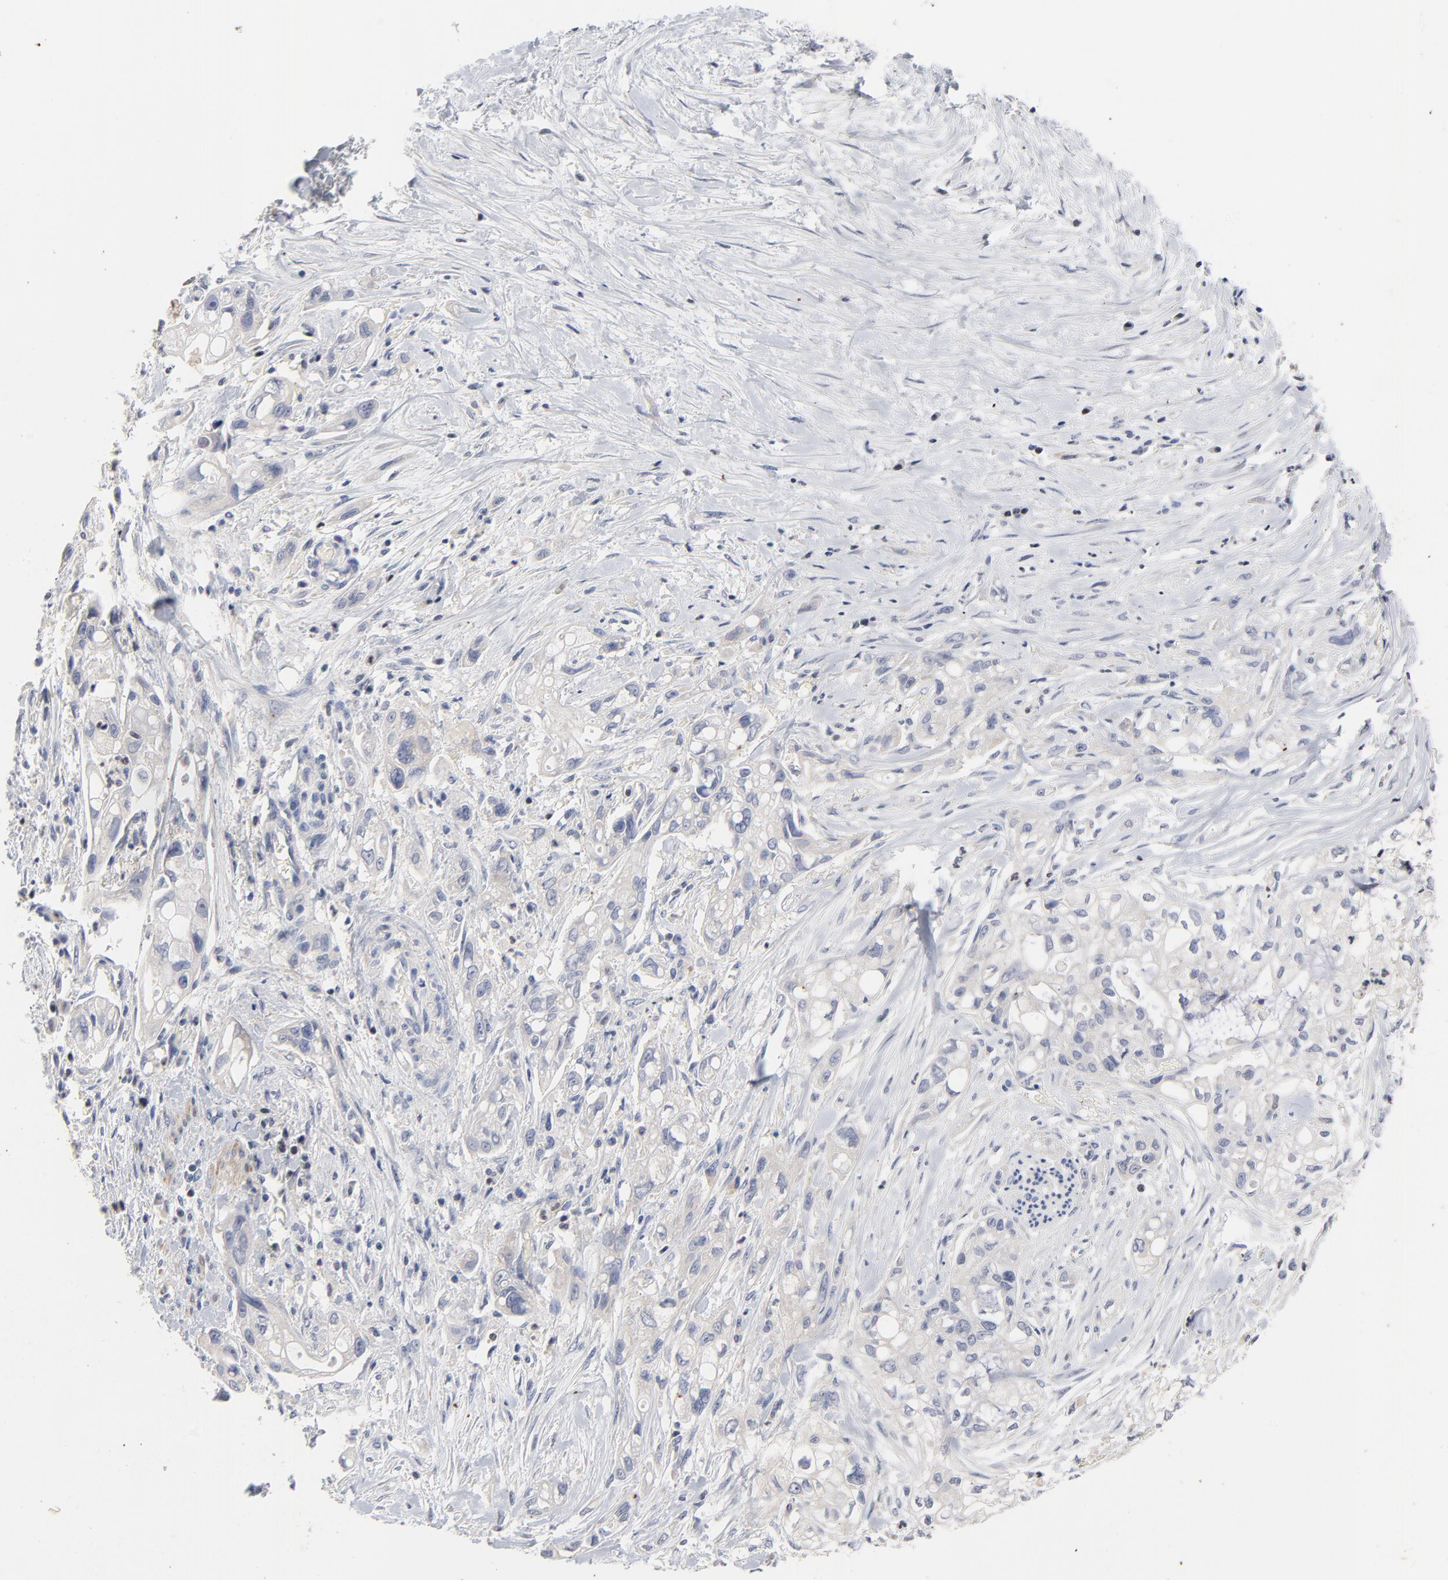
{"staining": {"intensity": "negative", "quantity": "none", "location": "none"}, "tissue": "pancreatic cancer", "cell_type": "Tumor cells", "image_type": "cancer", "snomed": [{"axis": "morphology", "description": "Normal tissue, NOS"}, {"axis": "topography", "description": "Pancreas"}], "caption": "Immunohistochemistry (IHC) image of neoplastic tissue: human pancreatic cancer stained with DAB demonstrates no significant protein expression in tumor cells.", "gene": "AADAC", "patient": {"sex": "male", "age": 42}}